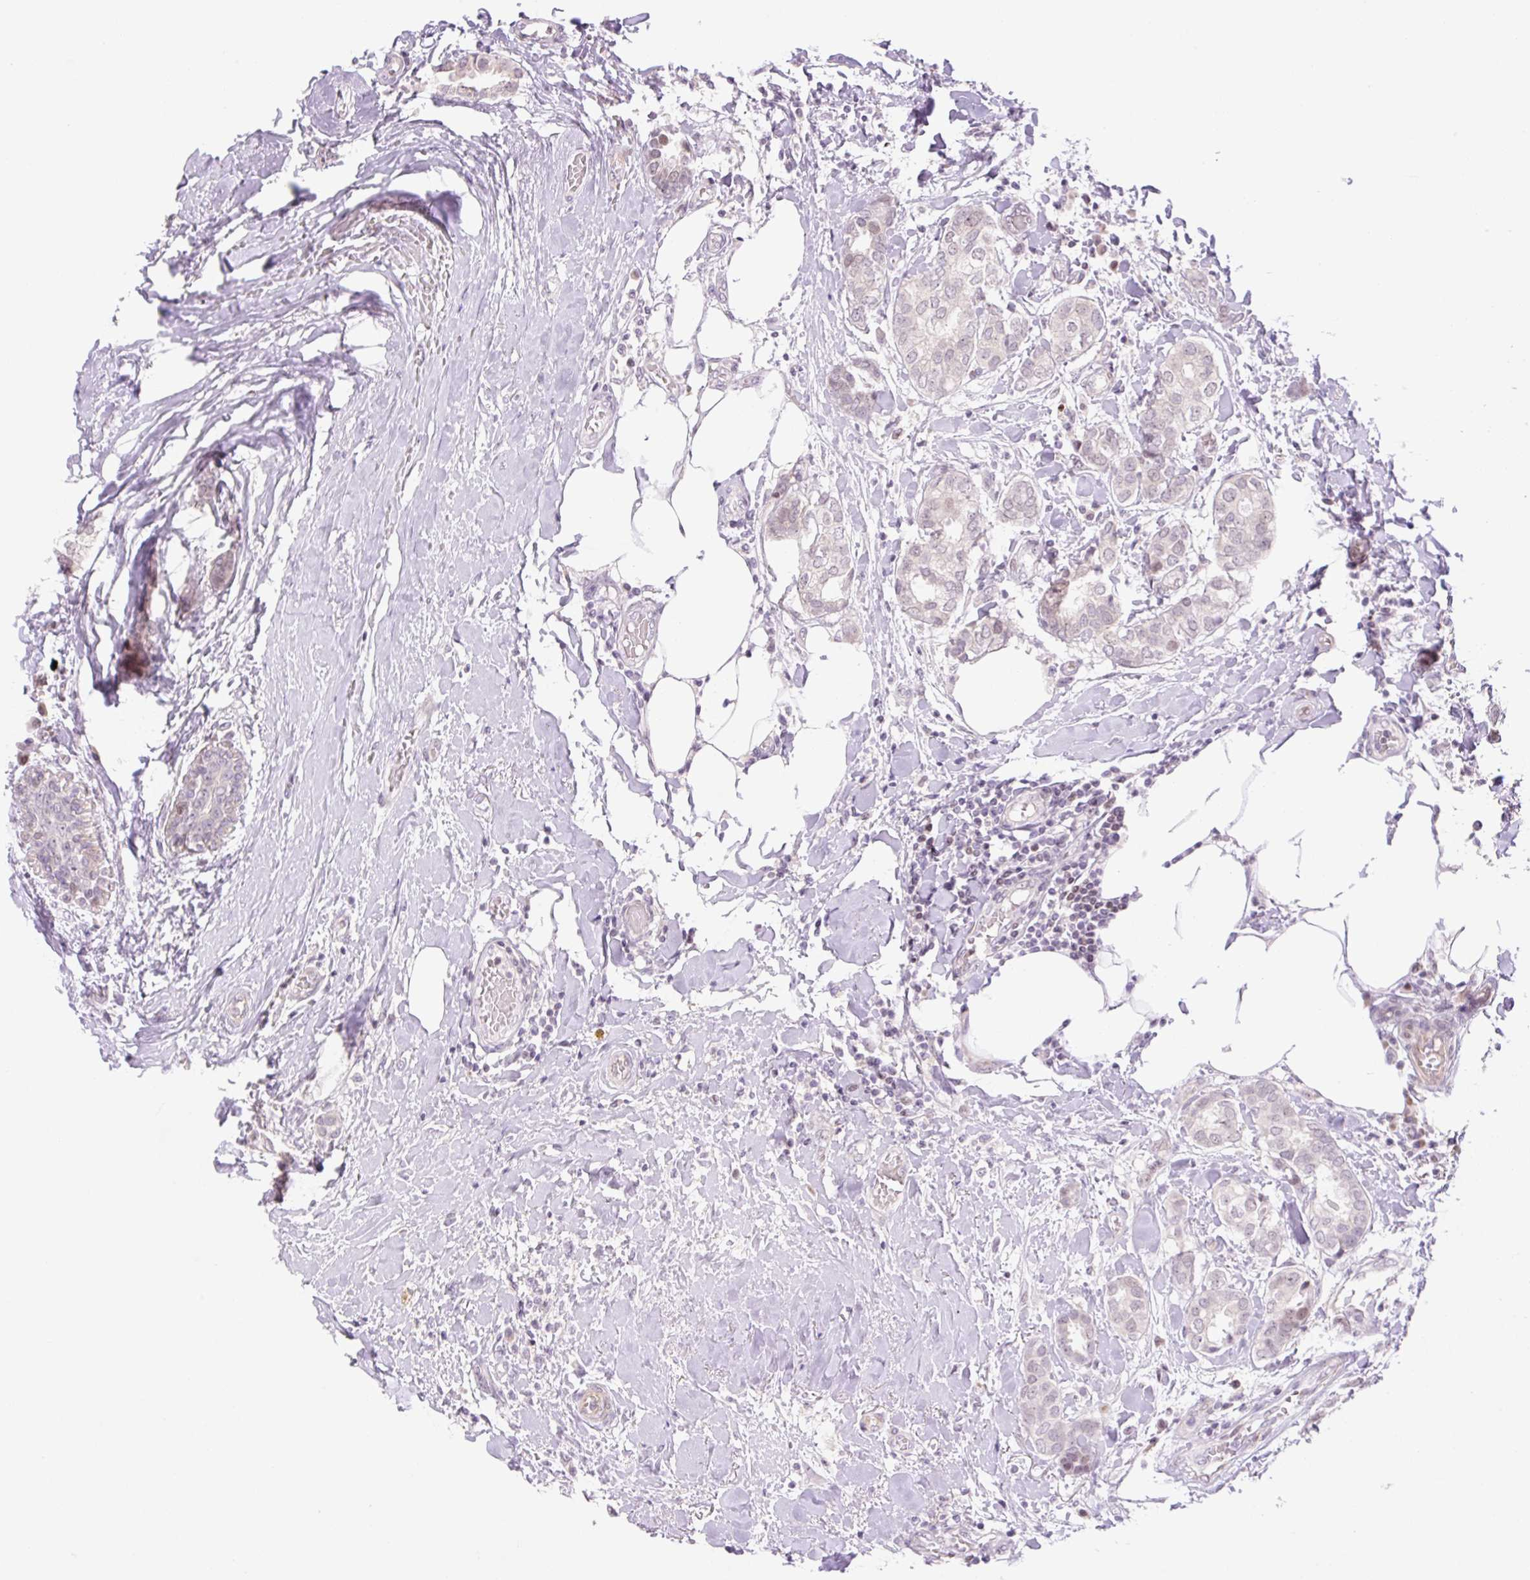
{"staining": {"intensity": "weak", "quantity": "25%-75%", "location": "nuclear"}, "tissue": "breast cancer", "cell_type": "Tumor cells", "image_type": "cancer", "snomed": [{"axis": "morphology", "description": "Duct carcinoma"}, {"axis": "topography", "description": "Breast"}], "caption": "A low amount of weak nuclear positivity is identified in approximately 25%-75% of tumor cells in breast infiltrating ductal carcinoma tissue. (DAB = brown stain, brightfield microscopy at high magnification).", "gene": "ZNF417", "patient": {"sex": "female", "age": 73}}